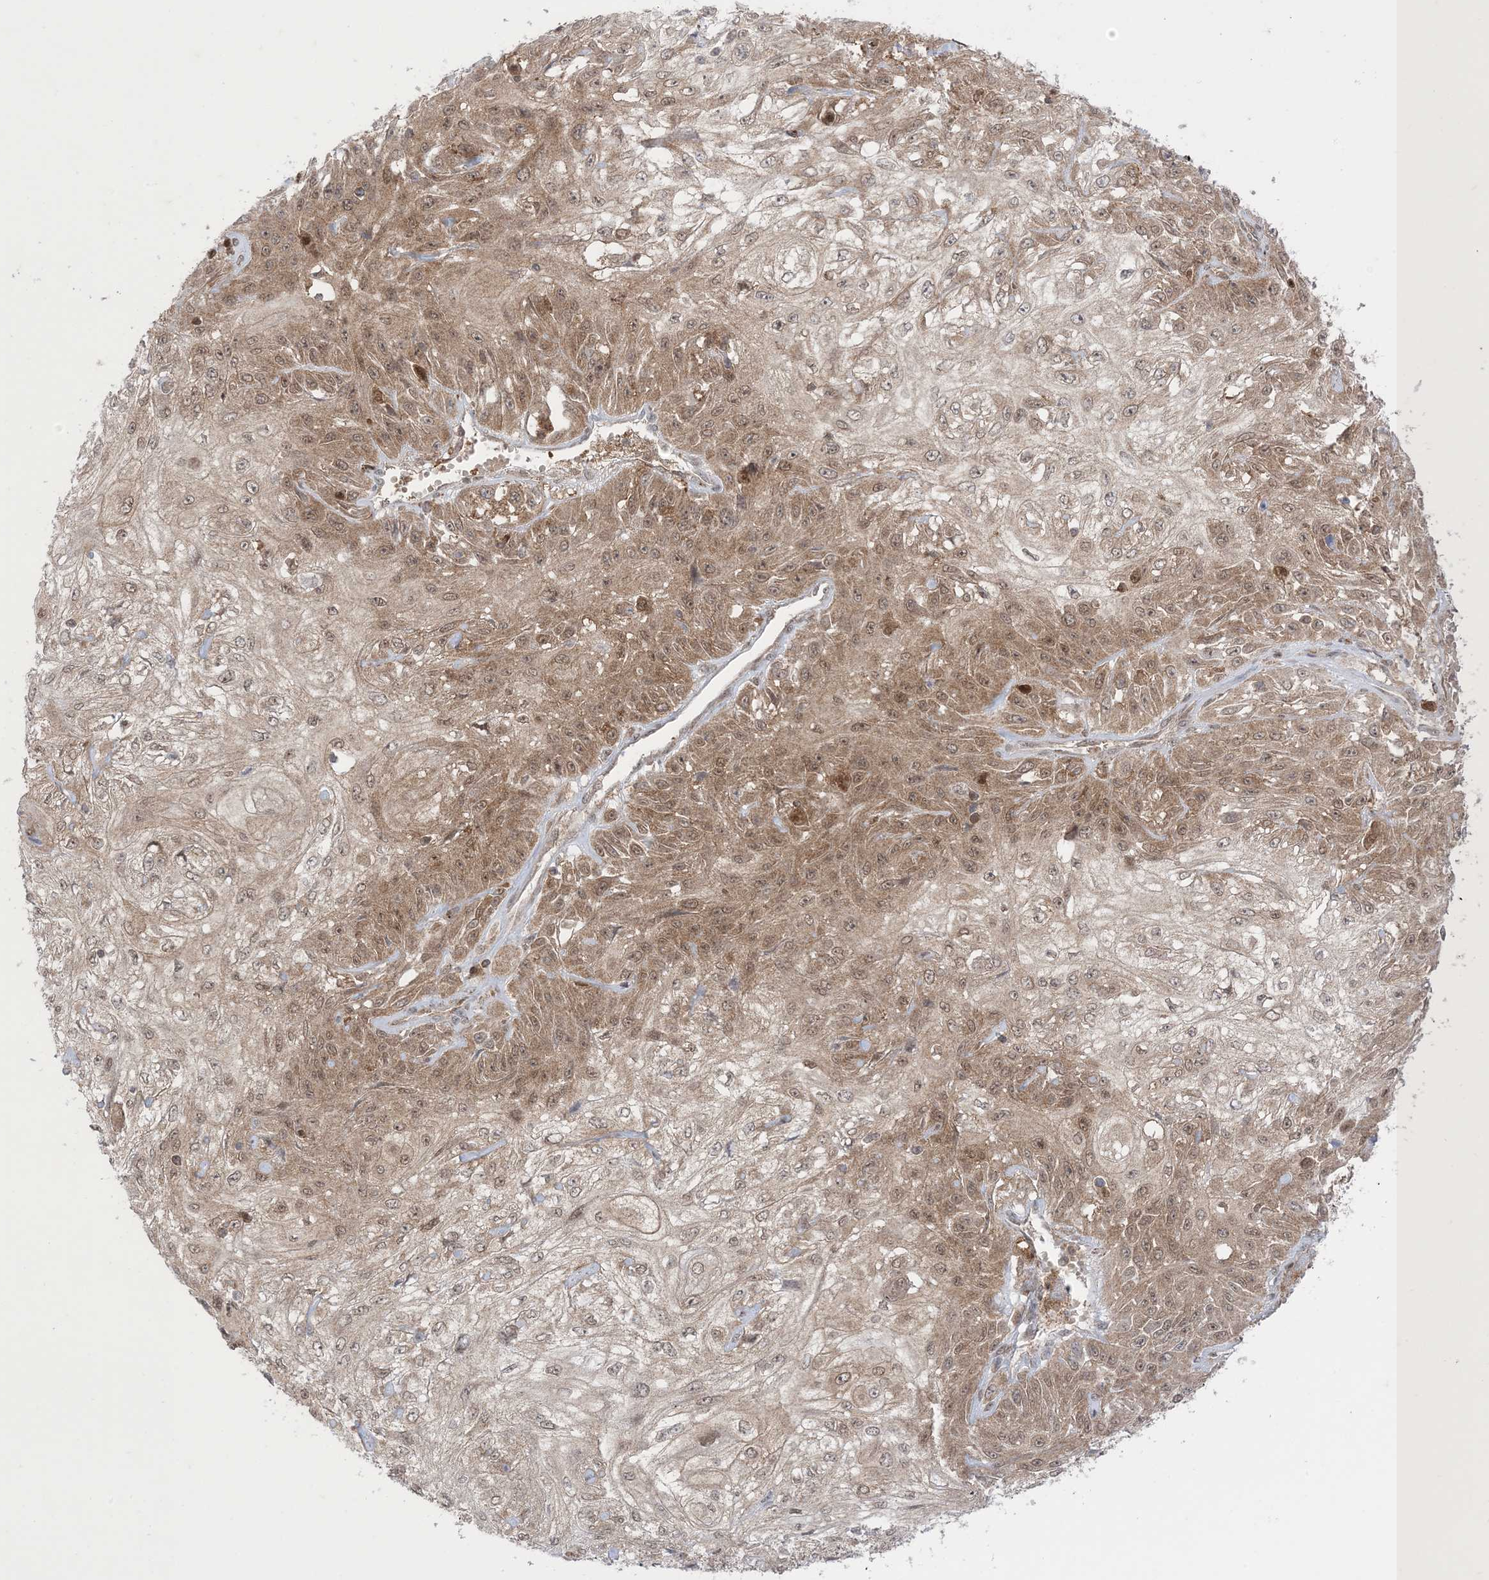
{"staining": {"intensity": "moderate", "quantity": "<25%", "location": "cytoplasmic/membranous"}, "tissue": "skin cancer", "cell_type": "Tumor cells", "image_type": "cancer", "snomed": [{"axis": "morphology", "description": "Squamous cell carcinoma, NOS"}, {"axis": "morphology", "description": "Squamous cell carcinoma, metastatic, NOS"}, {"axis": "topography", "description": "Skin"}, {"axis": "topography", "description": "Lymph node"}], "caption": "Protein staining of skin cancer tissue exhibits moderate cytoplasmic/membranous positivity in about <25% of tumor cells.", "gene": "PTPA", "patient": {"sex": "male", "age": 75}}